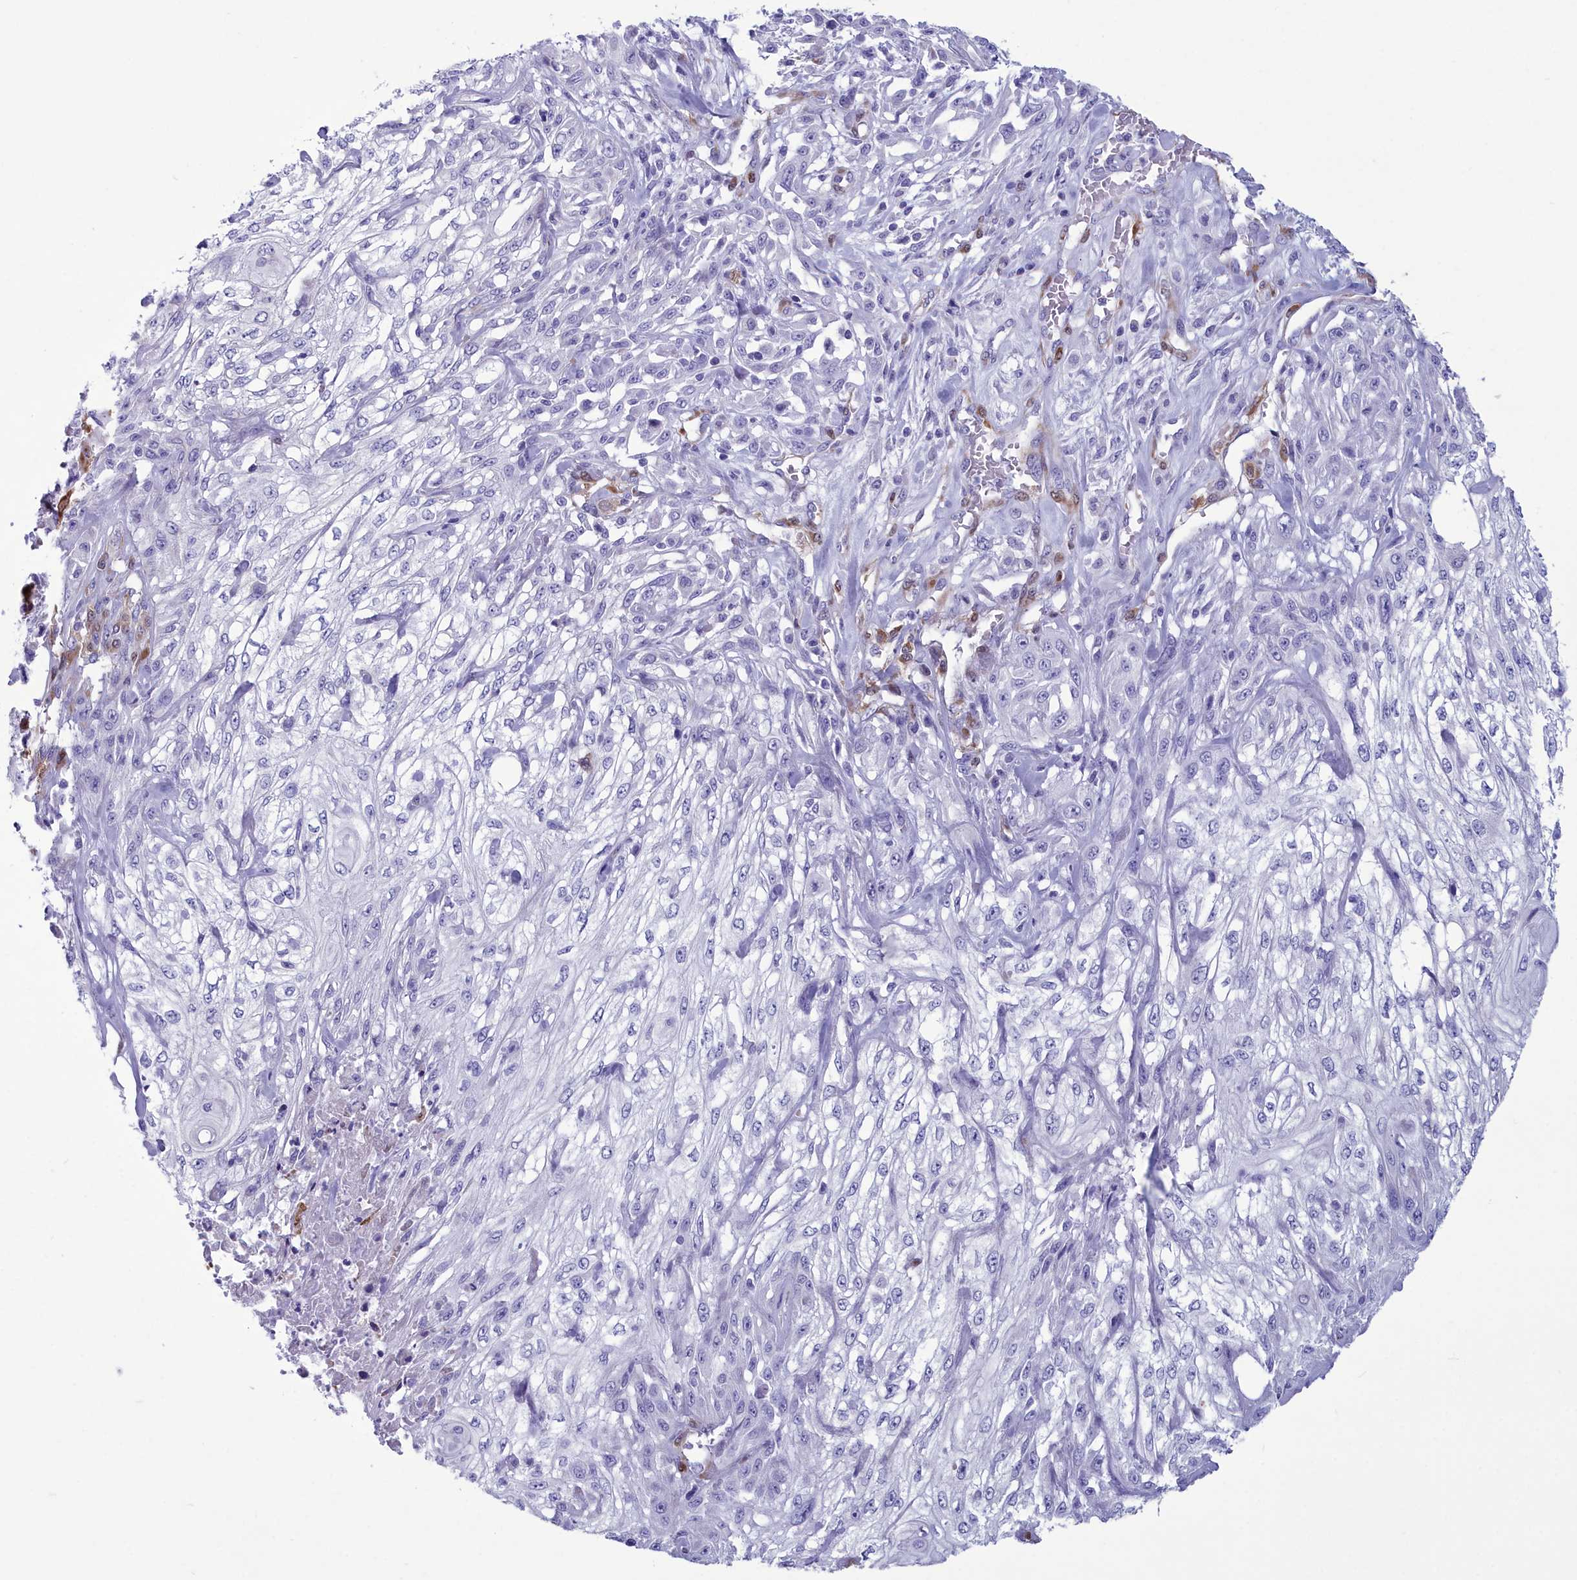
{"staining": {"intensity": "negative", "quantity": "none", "location": "none"}, "tissue": "skin cancer", "cell_type": "Tumor cells", "image_type": "cancer", "snomed": [{"axis": "morphology", "description": "Squamous cell carcinoma, NOS"}, {"axis": "morphology", "description": "Squamous cell carcinoma, metastatic, NOS"}, {"axis": "topography", "description": "Skin"}, {"axis": "topography", "description": "Lymph node"}], "caption": "A micrograph of human skin metastatic squamous cell carcinoma is negative for staining in tumor cells. Nuclei are stained in blue.", "gene": "PPP1R14A", "patient": {"sex": "male", "age": 75}}